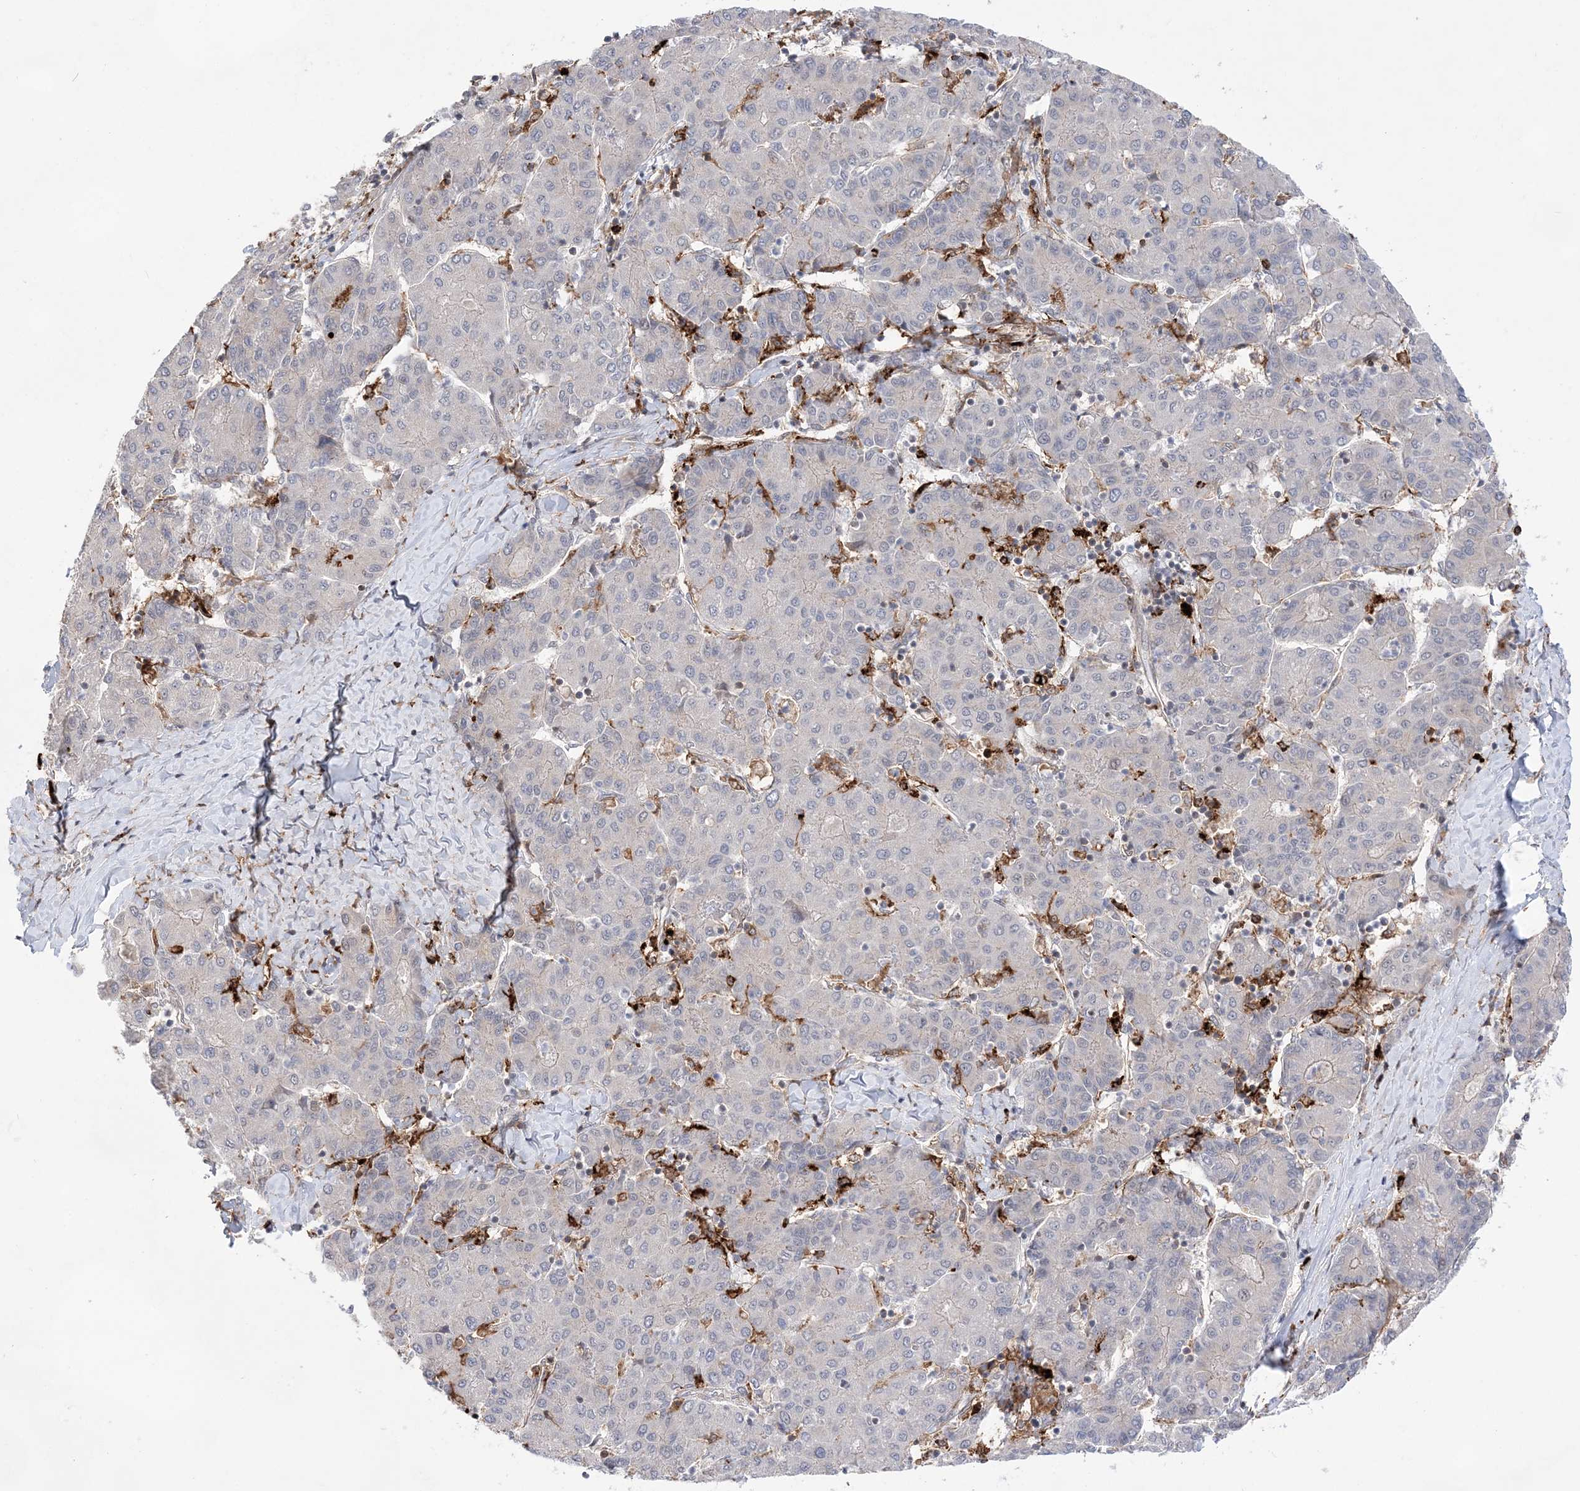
{"staining": {"intensity": "negative", "quantity": "none", "location": "none"}, "tissue": "liver cancer", "cell_type": "Tumor cells", "image_type": "cancer", "snomed": [{"axis": "morphology", "description": "Carcinoma, Hepatocellular, NOS"}, {"axis": "topography", "description": "Liver"}], "caption": "Image shows no protein staining in tumor cells of liver cancer (hepatocellular carcinoma) tissue.", "gene": "ANAPC15", "patient": {"sex": "male", "age": 65}}